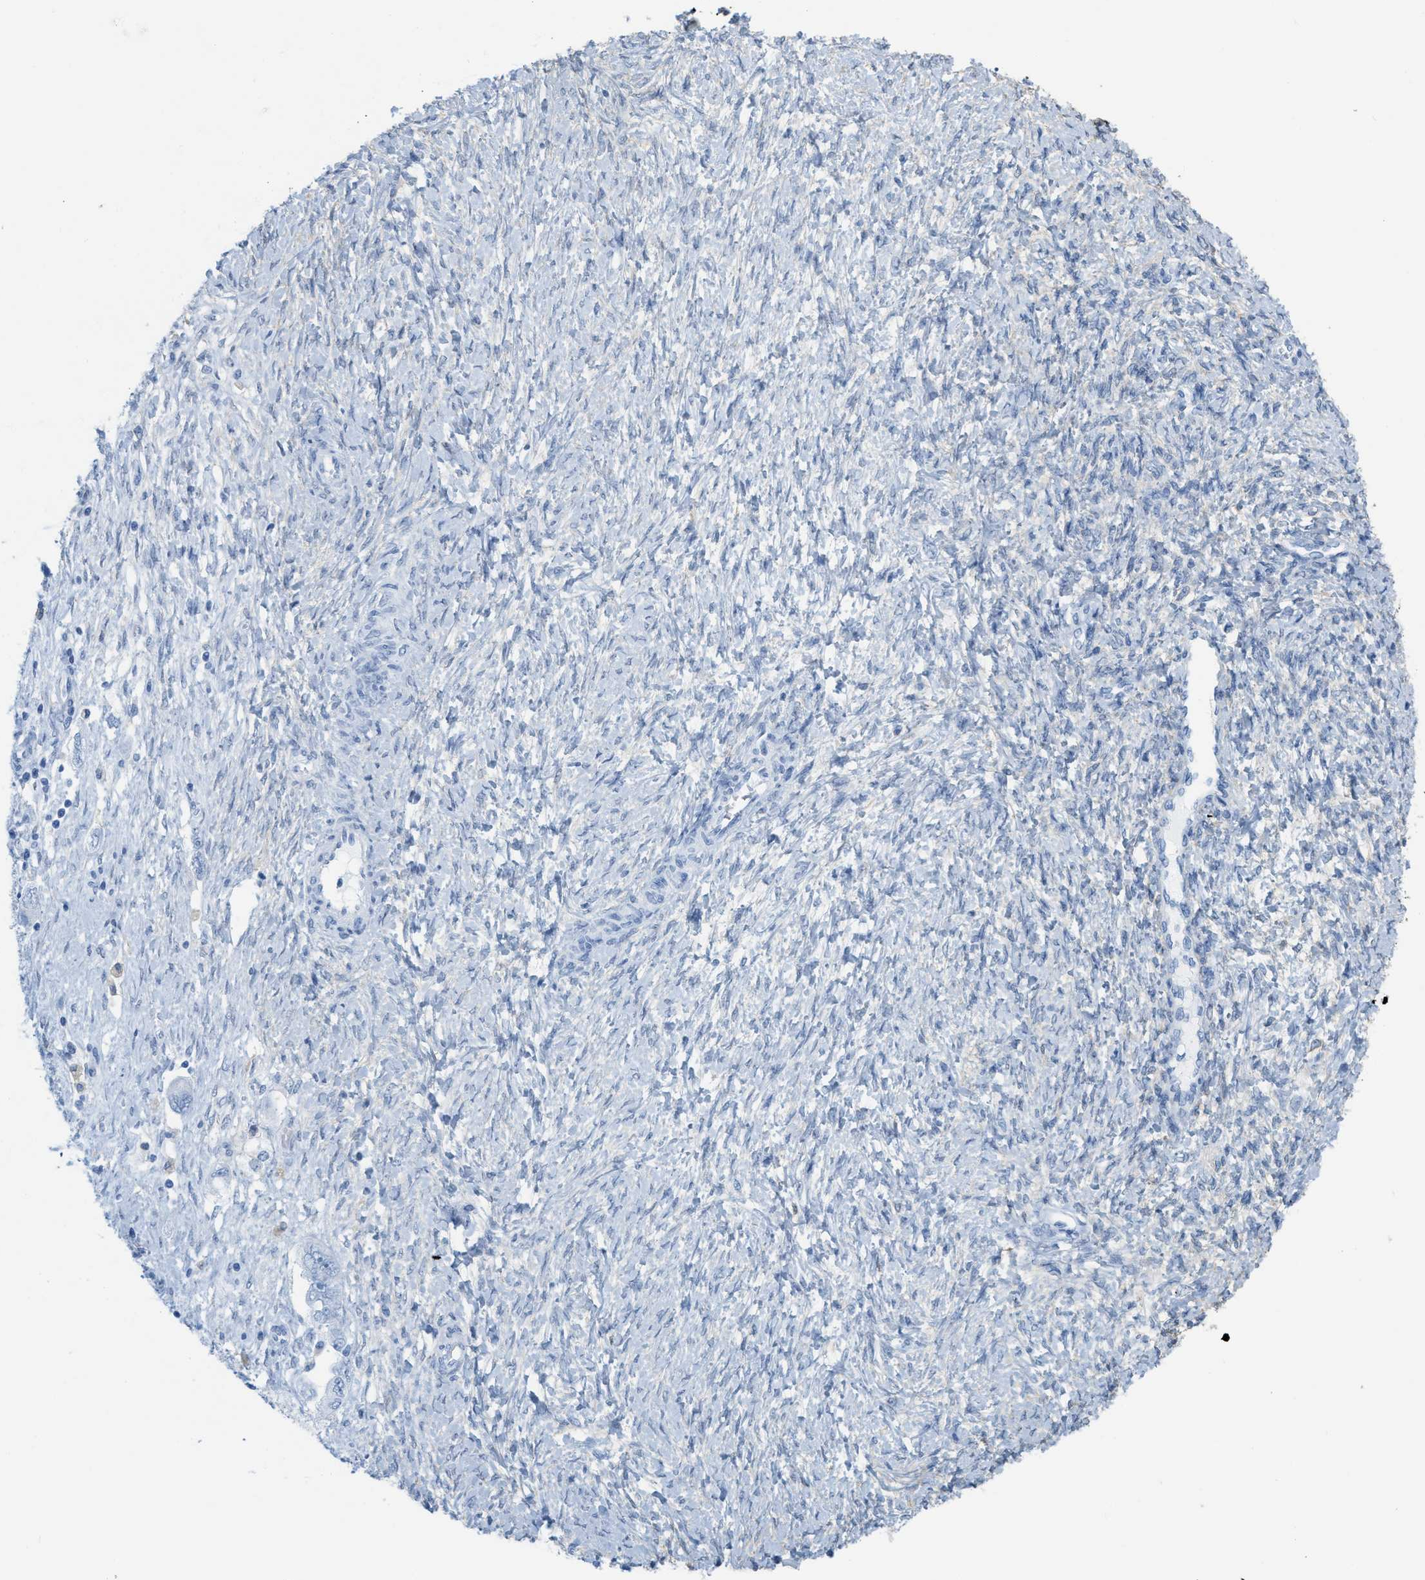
{"staining": {"intensity": "negative", "quantity": "none", "location": "none"}, "tissue": "ovarian cancer", "cell_type": "Tumor cells", "image_type": "cancer", "snomed": [{"axis": "morphology", "description": "Carcinoma, NOS"}, {"axis": "morphology", "description": "Cystadenocarcinoma, serous, NOS"}, {"axis": "topography", "description": "Ovary"}], "caption": "High power microscopy photomicrograph of an immunohistochemistry (IHC) histopathology image of carcinoma (ovarian), revealing no significant staining in tumor cells.", "gene": "ASGR1", "patient": {"sex": "female", "age": 69}}